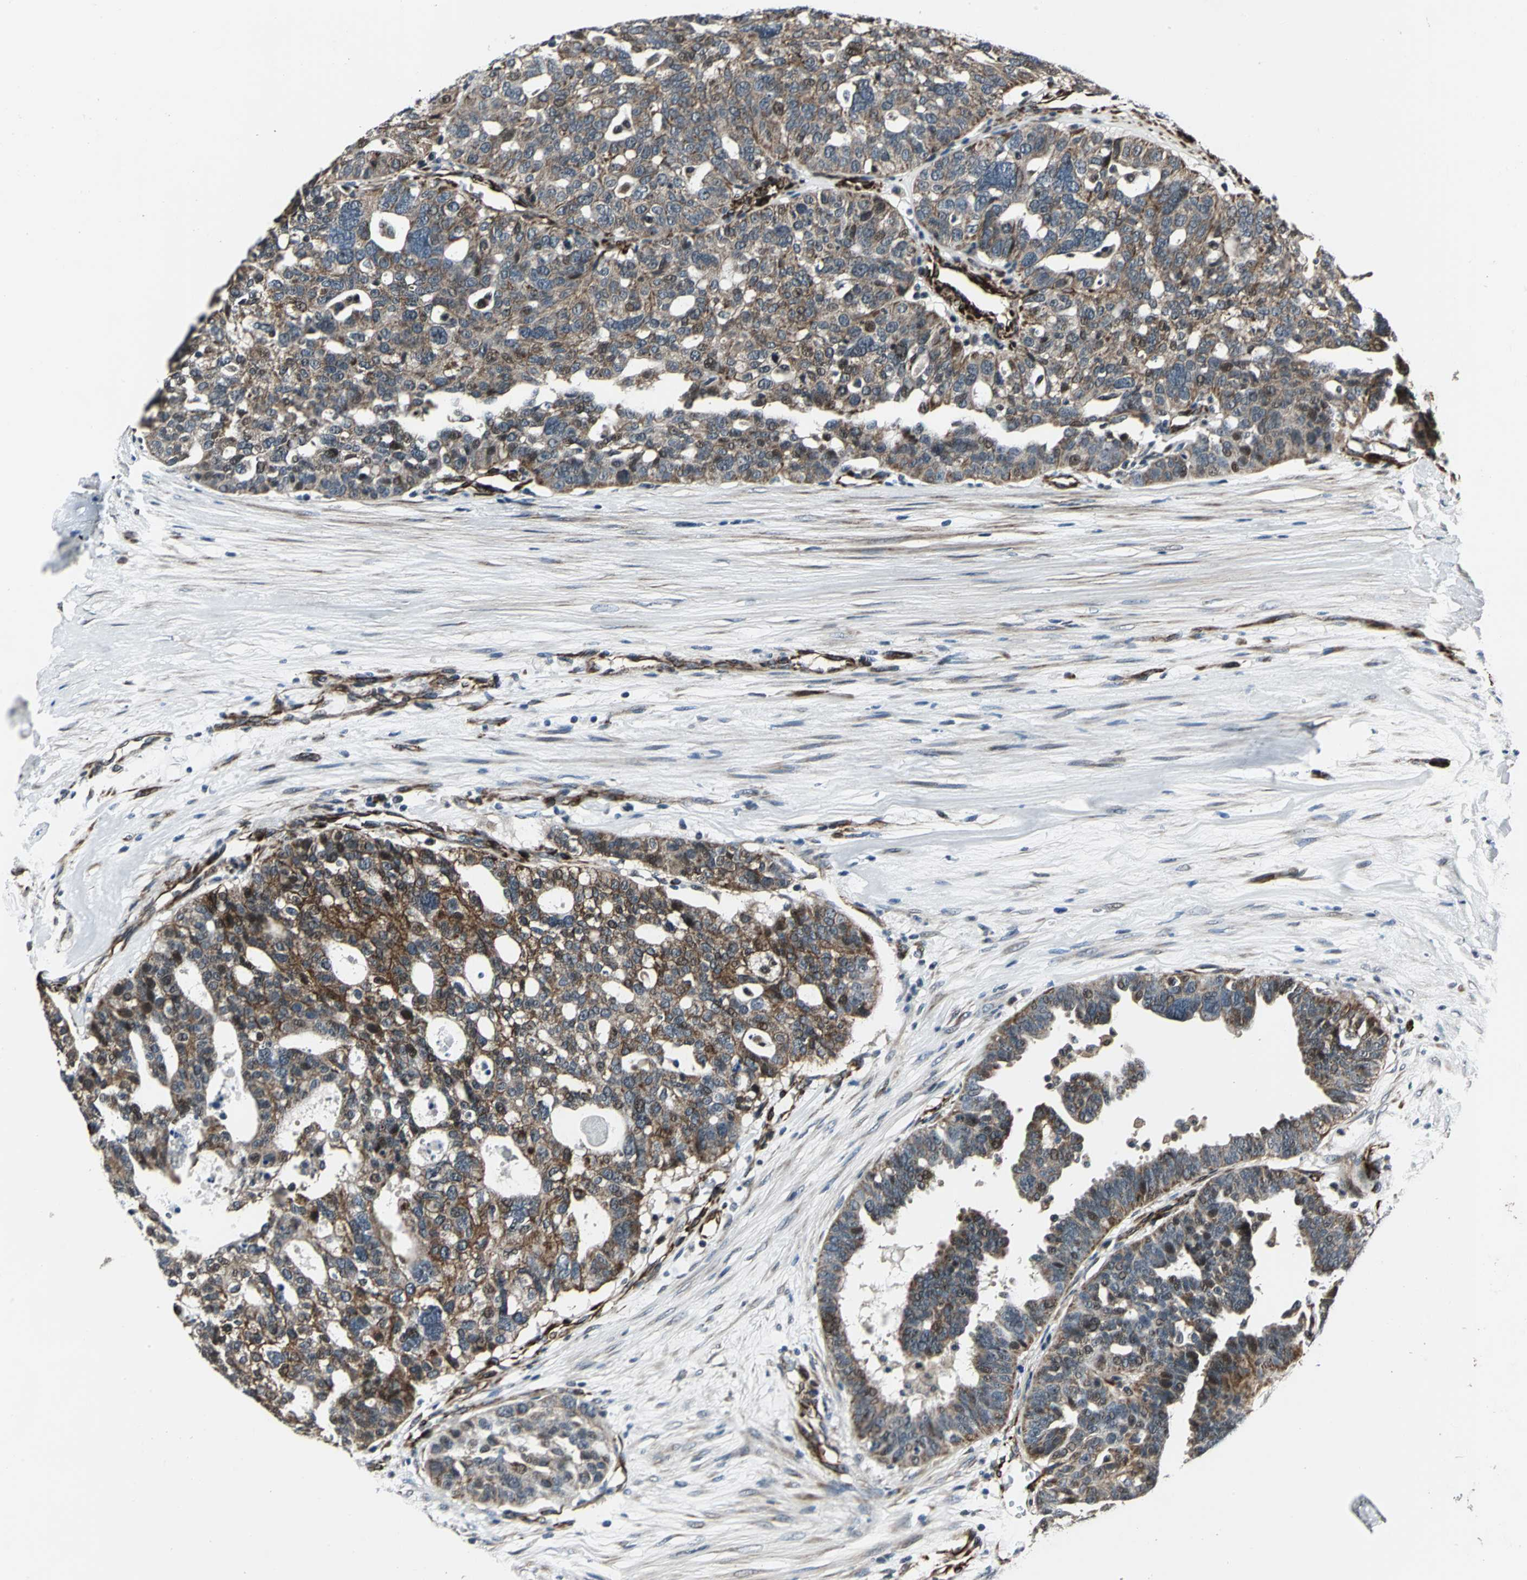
{"staining": {"intensity": "strong", "quantity": ">75%", "location": "cytoplasmic/membranous,nuclear"}, "tissue": "ovarian cancer", "cell_type": "Tumor cells", "image_type": "cancer", "snomed": [{"axis": "morphology", "description": "Cystadenocarcinoma, serous, NOS"}, {"axis": "topography", "description": "Ovary"}], "caption": "Immunohistochemistry (DAB) staining of serous cystadenocarcinoma (ovarian) reveals strong cytoplasmic/membranous and nuclear protein staining in about >75% of tumor cells.", "gene": "EXD2", "patient": {"sex": "female", "age": 59}}